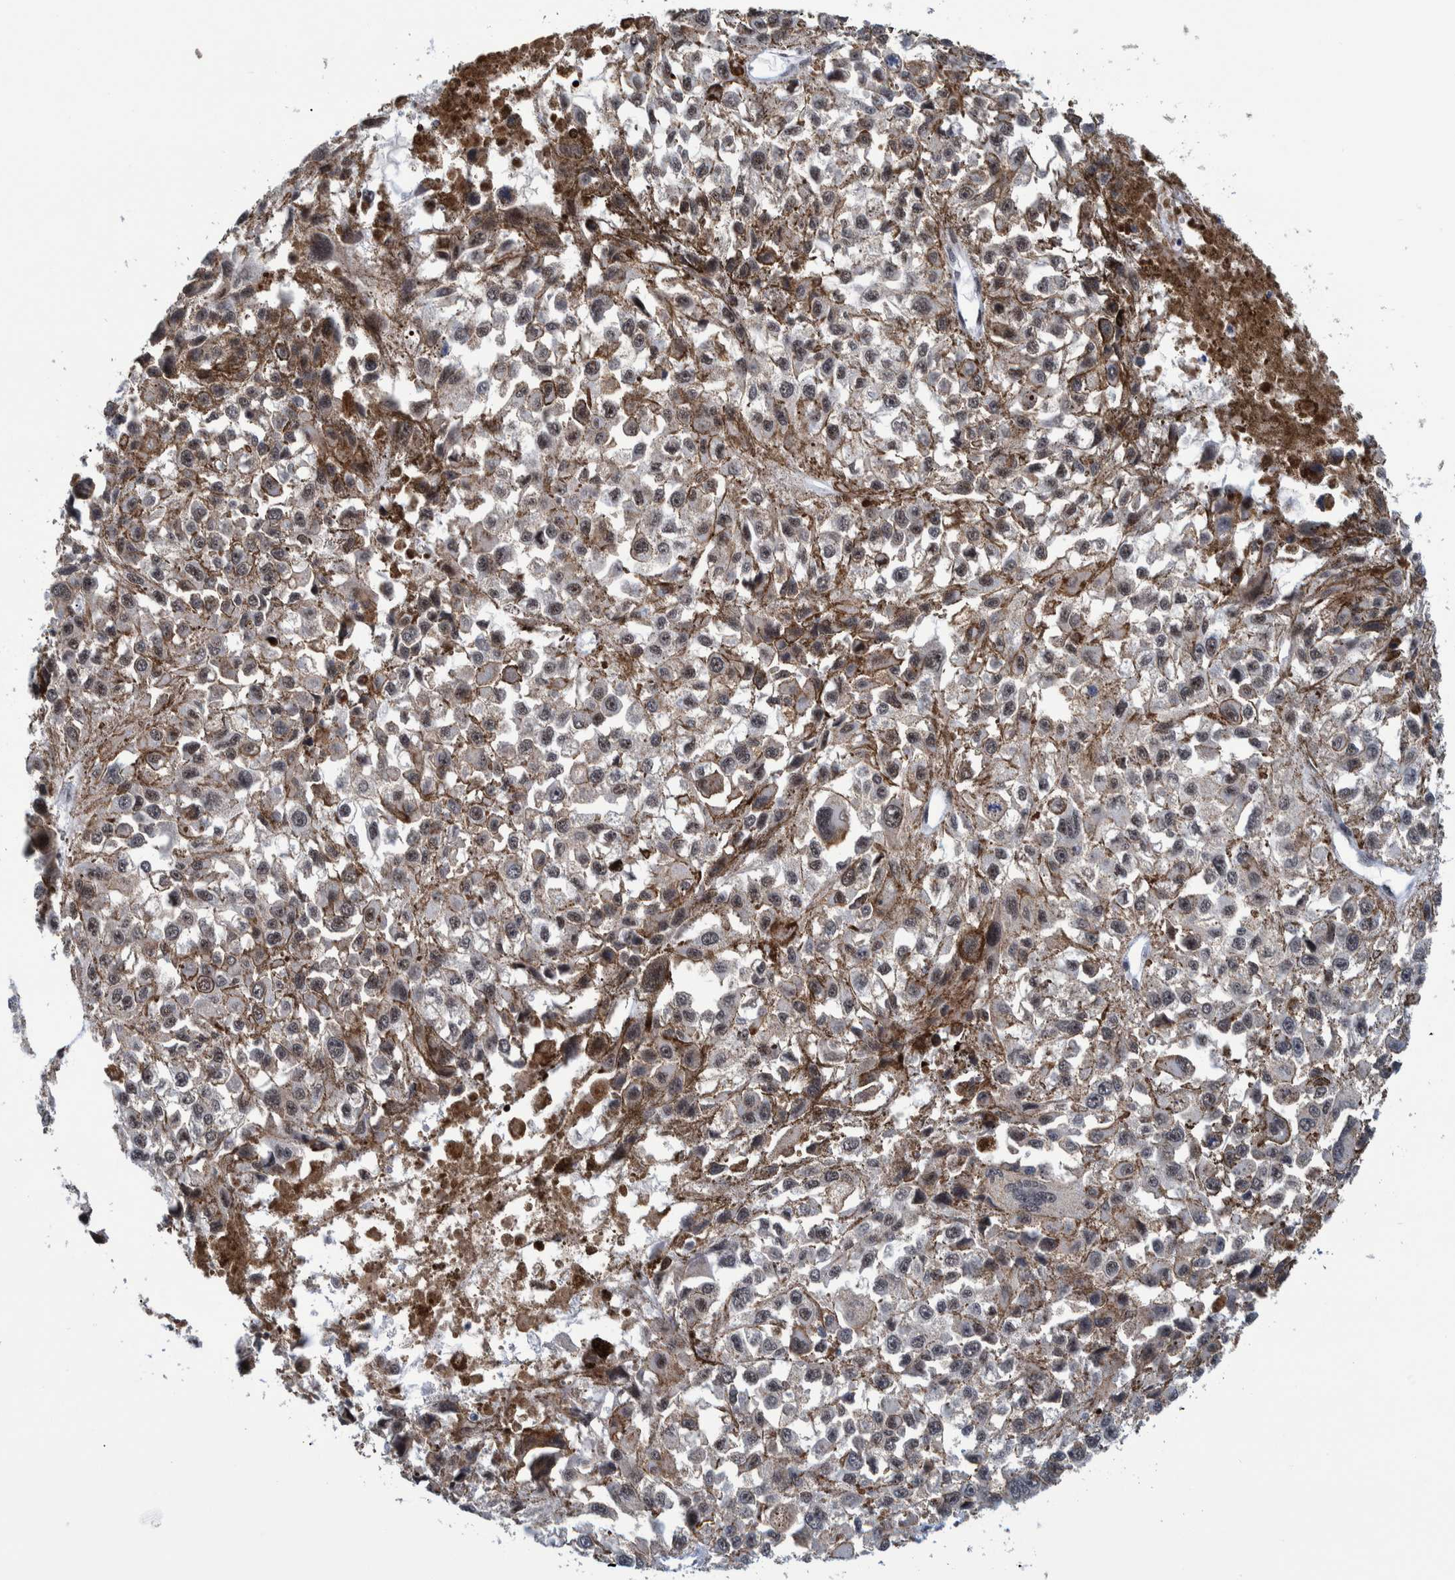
{"staining": {"intensity": "weak", "quantity": ">75%", "location": "nuclear"}, "tissue": "melanoma", "cell_type": "Tumor cells", "image_type": "cancer", "snomed": [{"axis": "morphology", "description": "Malignant melanoma, Metastatic site"}, {"axis": "topography", "description": "Lymph node"}], "caption": "Malignant melanoma (metastatic site) stained for a protein (brown) displays weak nuclear positive staining in approximately >75% of tumor cells.", "gene": "EFTUD2", "patient": {"sex": "male", "age": 59}}